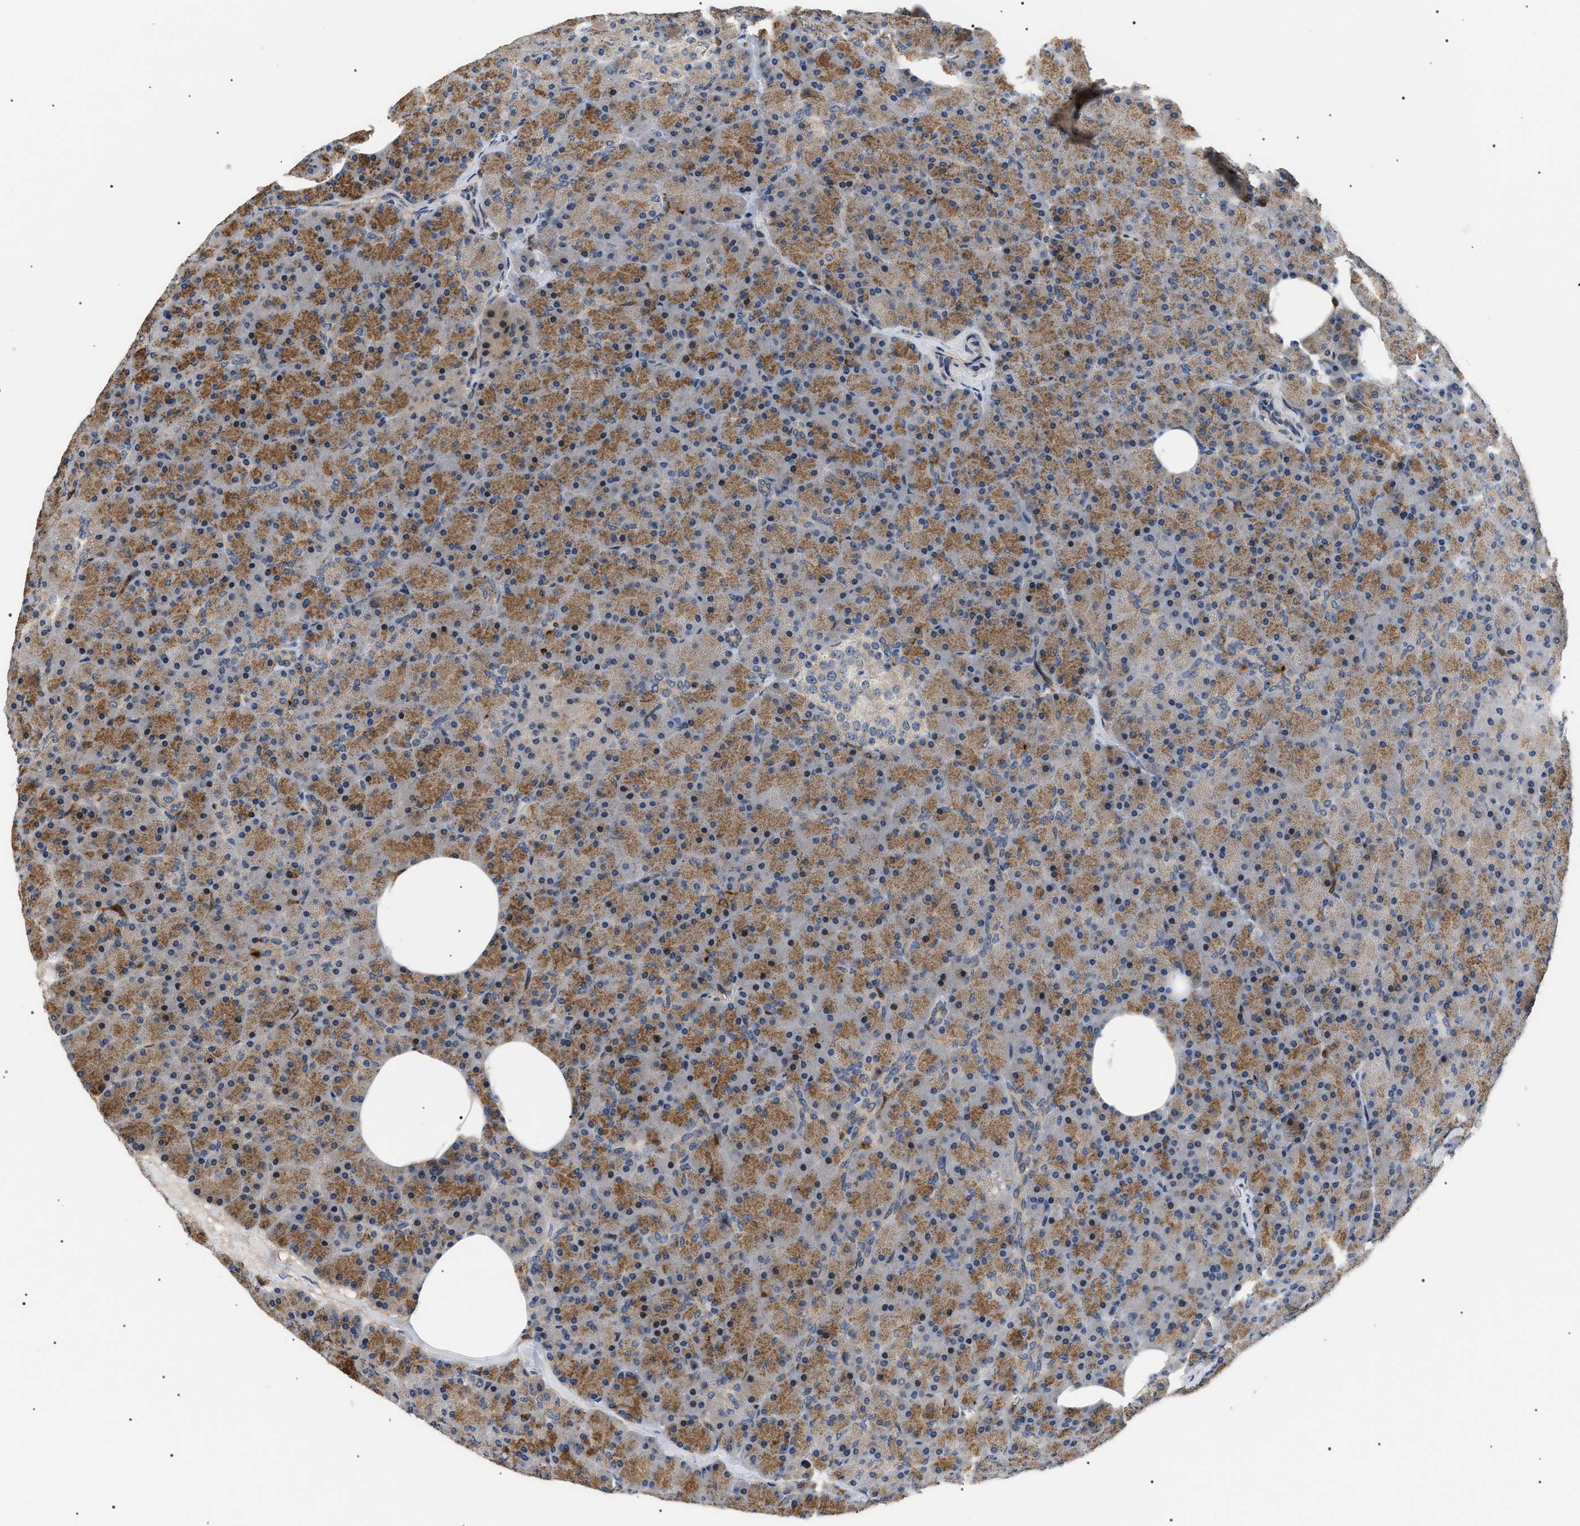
{"staining": {"intensity": "moderate", "quantity": ">75%", "location": "cytoplasmic/membranous"}, "tissue": "pancreas", "cell_type": "Exocrine glandular cells", "image_type": "normal", "snomed": [{"axis": "morphology", "description": "Normal tissue, NOS"}, {"axis": "topography", "description": "Pancreas"}], "caption": "Approximately >75% of exocrine glandular cells in normal pancreas display moderate cytoplasmic/membranous protein expression as visualized by brown immunohistochemical staining.", "gene": "CD300A", "patient": {"sex": "female", "age": 35}}